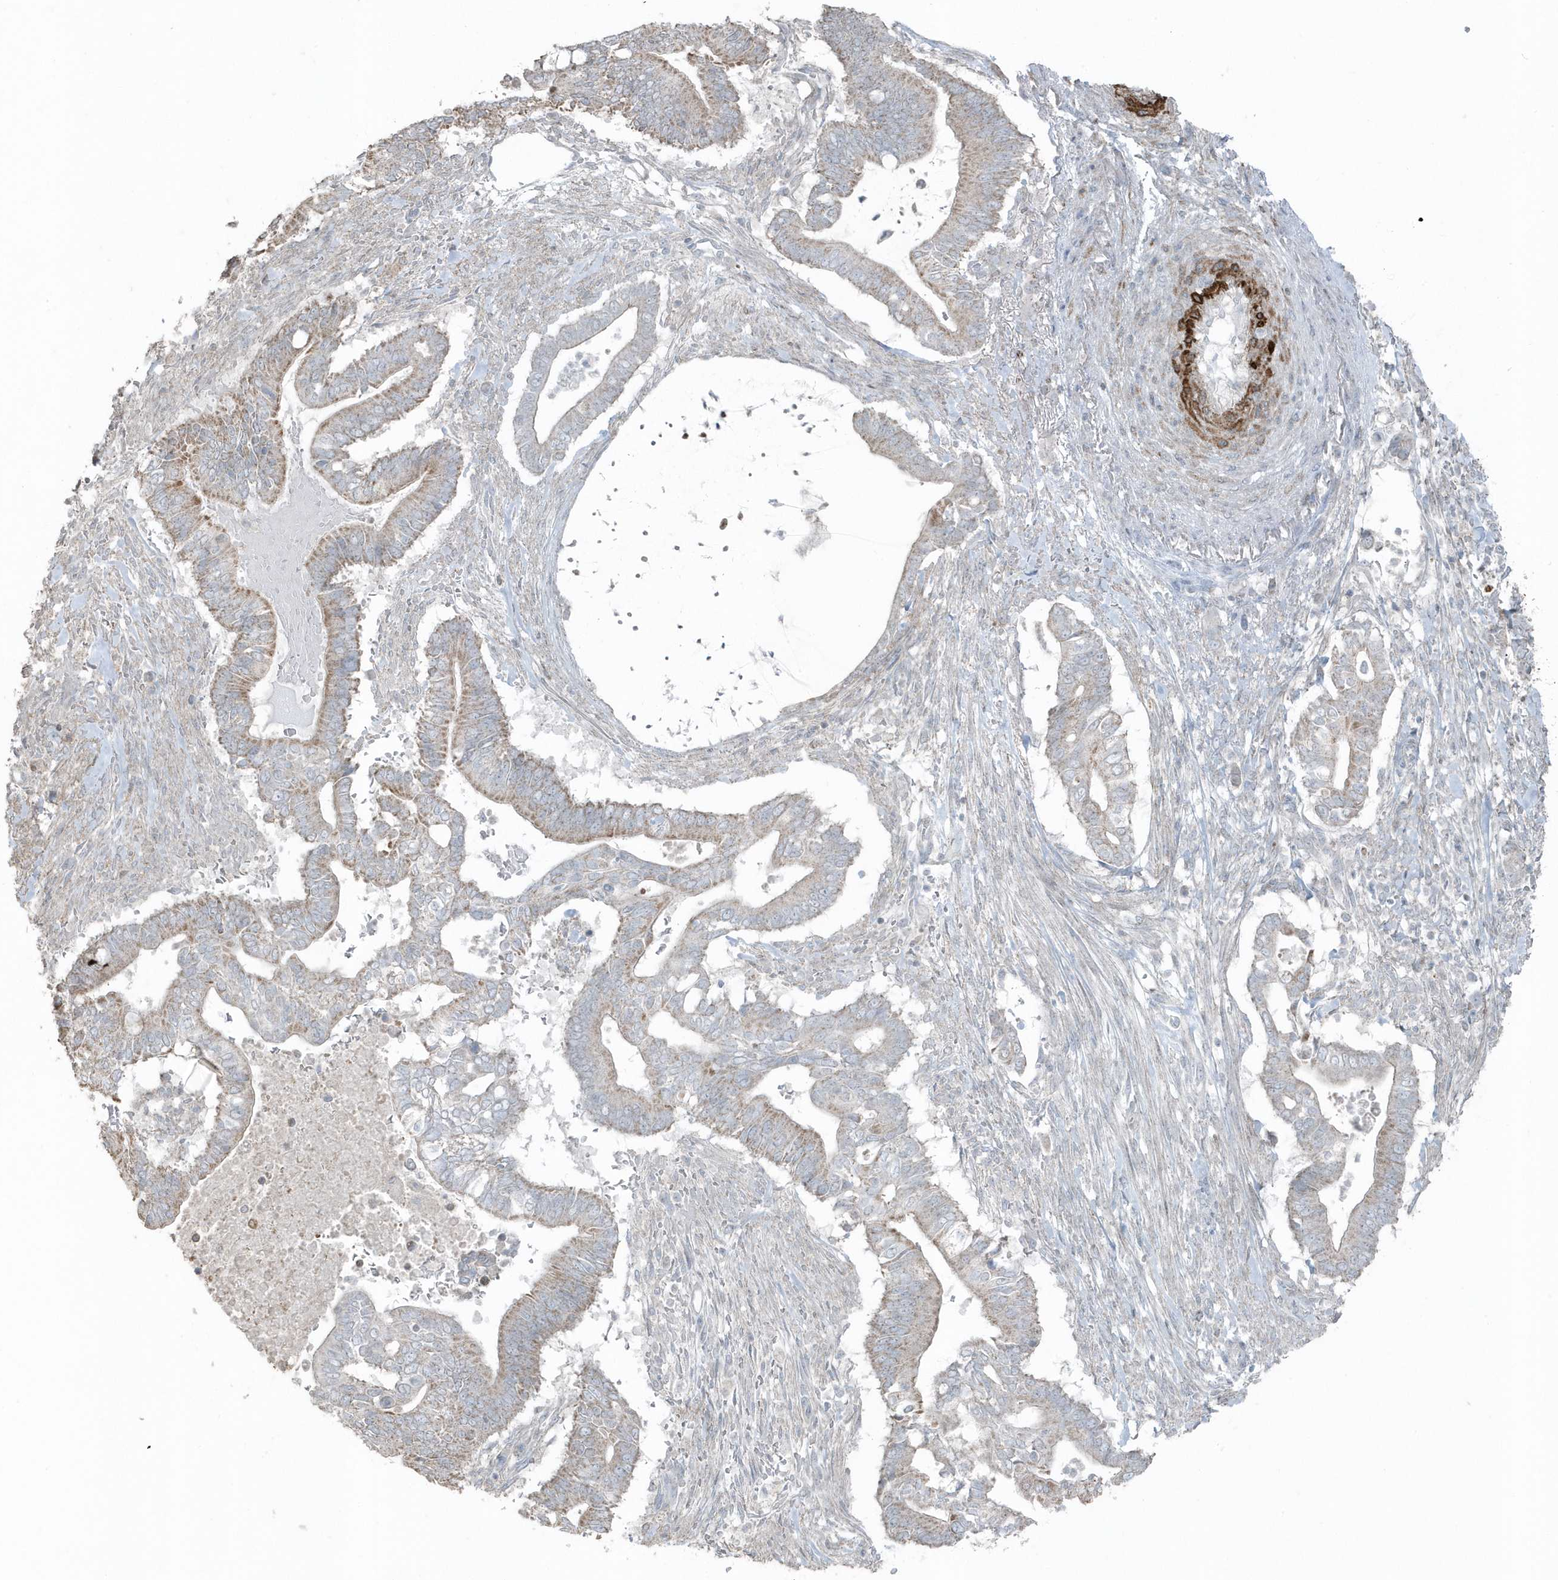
{"staining": {"intensity": "weak", "quantity": "25%-75%", "location": "cytoplasmic/membranous"}, "tissue": "pancreatic cancer", "cell_type": "Tumor cells", "image_type": "cancer", "snomed": [{"axis": "morphology", "description": "Adenocarcinoma, NOS"}, {"axis": "topography", "description": "Pancreas"}], "caption": "Brown immunohistochemical staining in human adenocarcinoma (pancreatic) shows weak cytoplasmic/membranous positivity in about 25%-75% of tumor cells.", "gene": "ACTC1", "patient": {"sex": "male", "age": 68}}